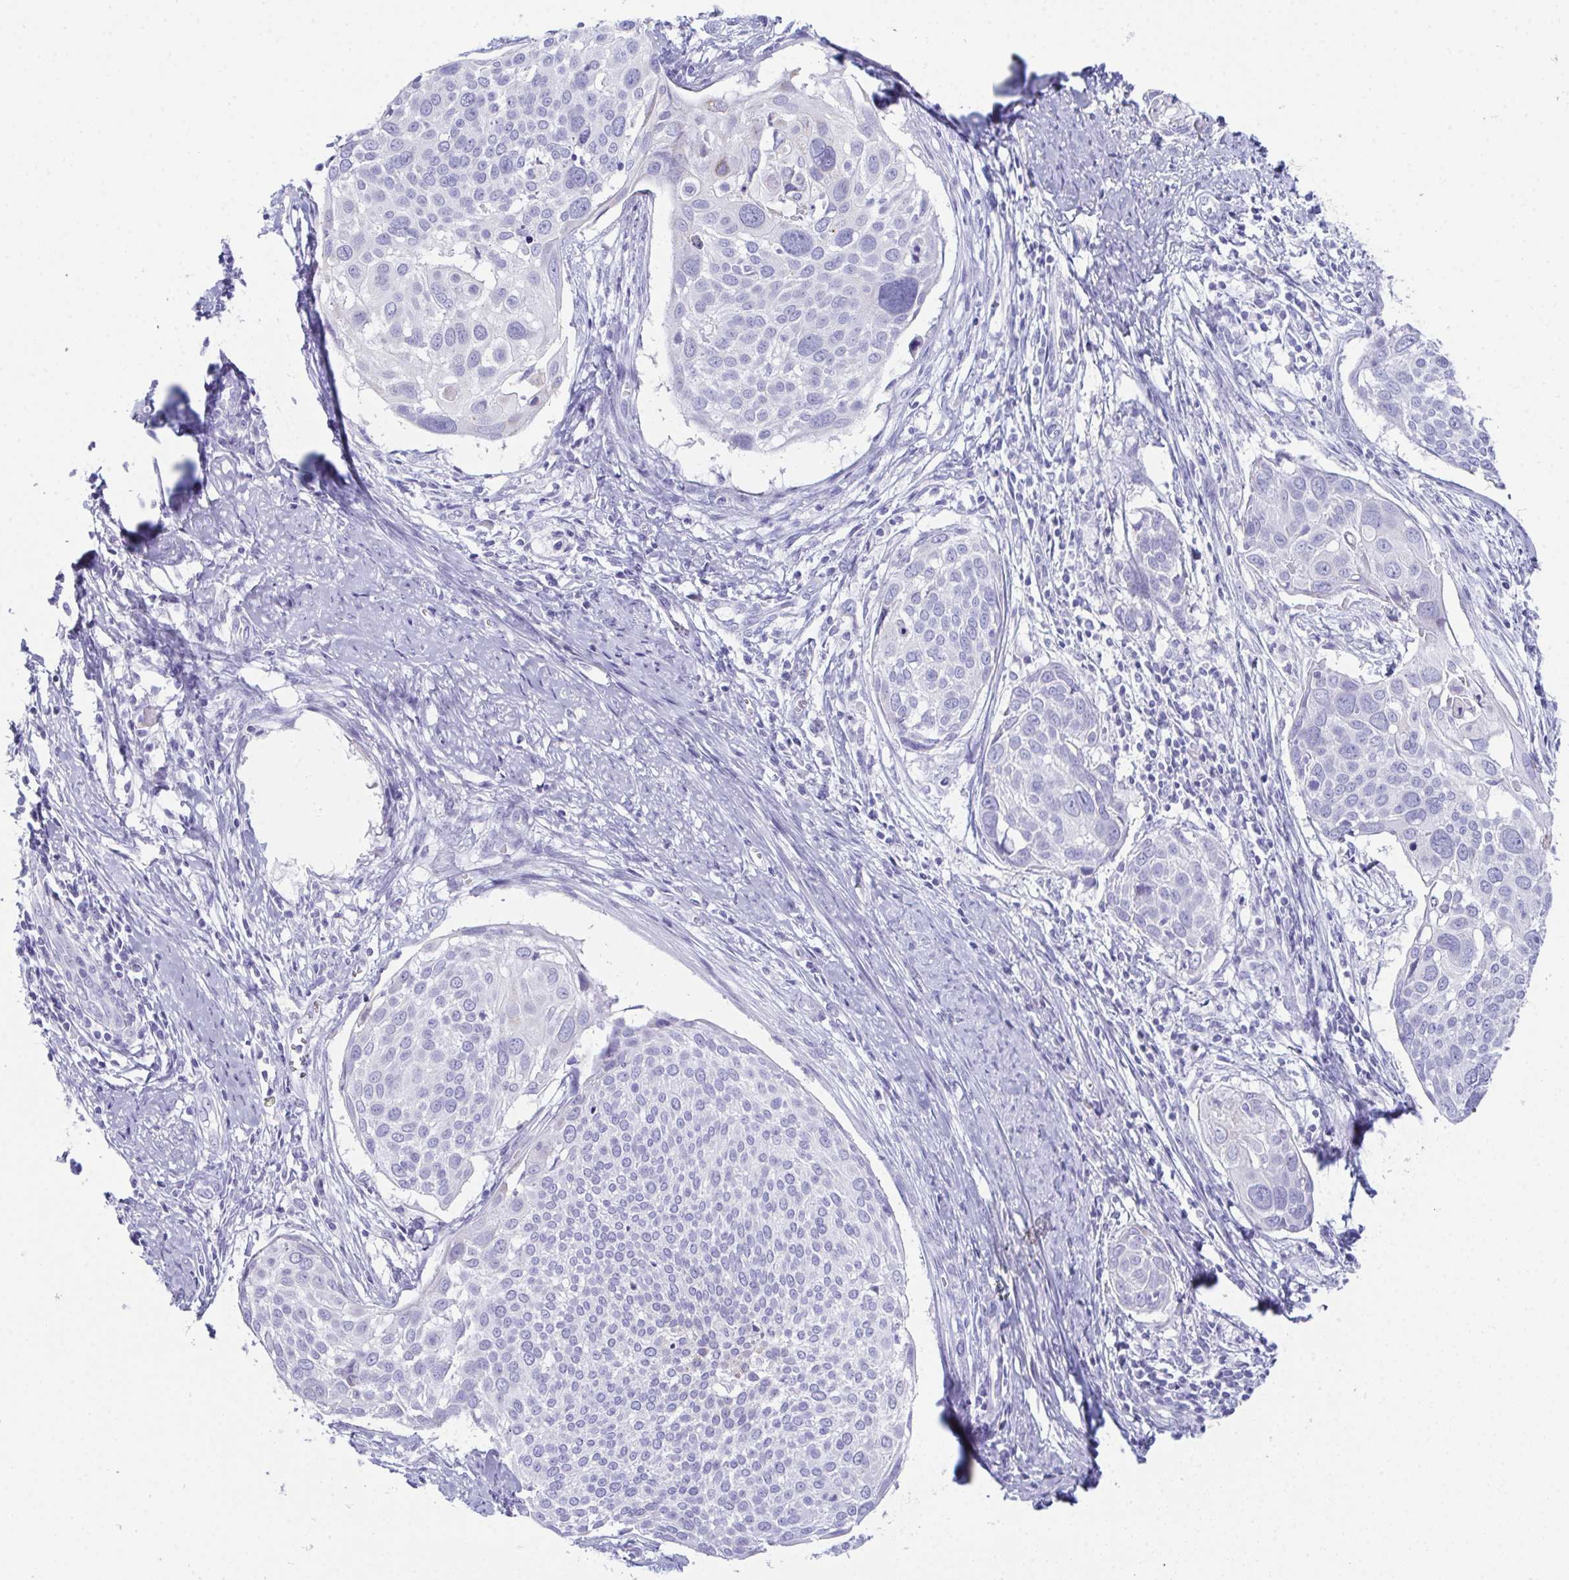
{"staining": {"intensity": "negative", "quantity": "none", "location": "none"}, "tissue": "cervical cancer", "cell_type": "Tumor cells", "image_type": "cancer", "snomed": [{"axis": "morphology", "description": "Squamous cell carcinoma, NOS"}, {"axis": "topography", "description": "Cervix"}], "caption": "Protein analysis of squamous cell carcinoma (cervical) reveals no significant expression in tumor cells.", "gene": "TEX19", "patient": {"sex": "female", "age": 39}}